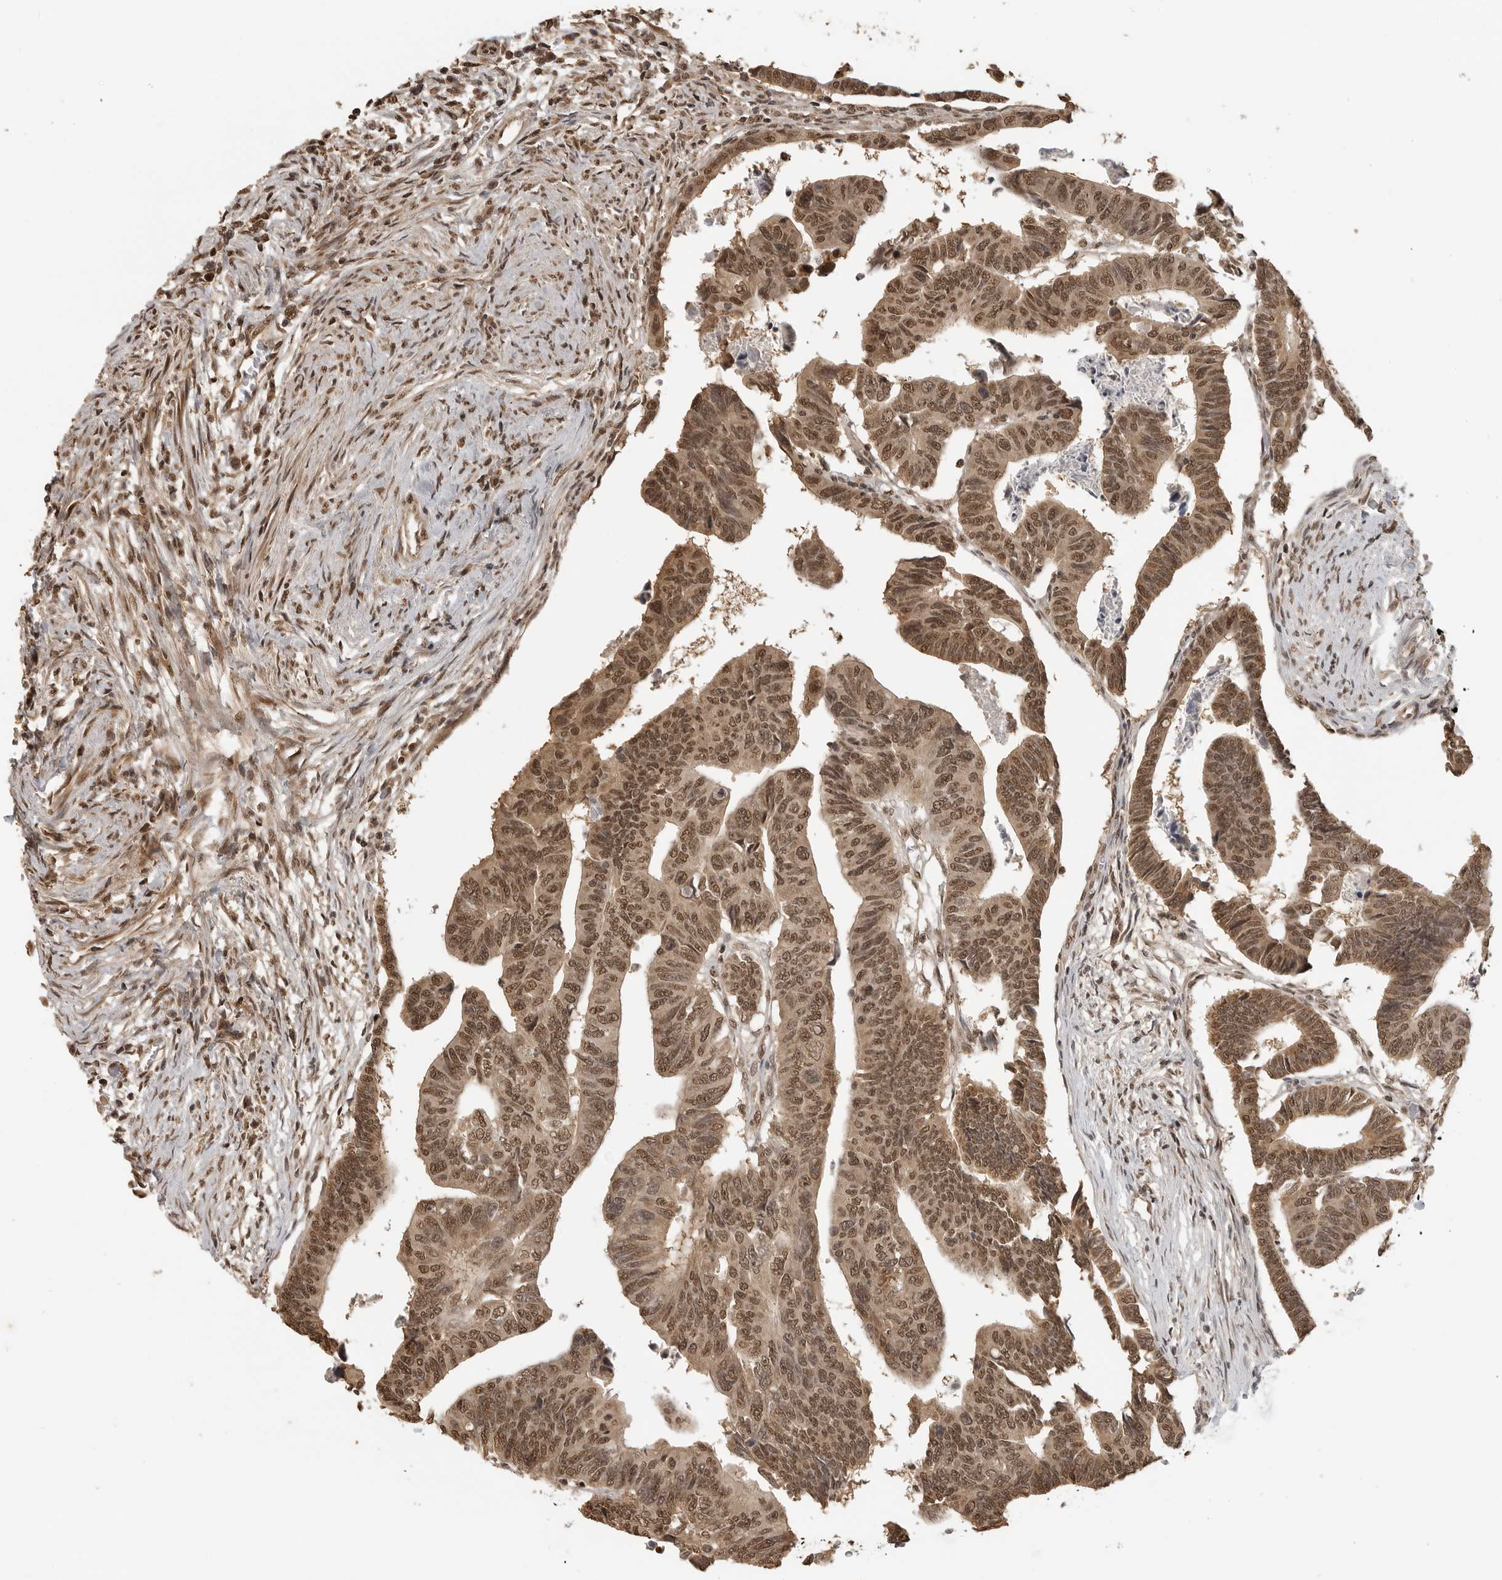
{"staining": {"intensity": "moderate", "quantity": ">75%", "location": "nuclear"}, "tissue": "colorectal cancer", "cell_type": "Tumor cells", "image_type": "cancer", "snomed": [{"axis": "morphology", "description": "Adenocarcinoma, NOS"}, {"axis": "topography", "description": "Rectum"}], "caption": "Tumor cells show moderate nuclear staining in approximately >75% of cells in adenocarcinoma (colorectal). (DAB IHC, brown staining for protein, blue staining for nuclei).", "gene": "CLOCK", "patient": {"sex": "female", "age": 65}}